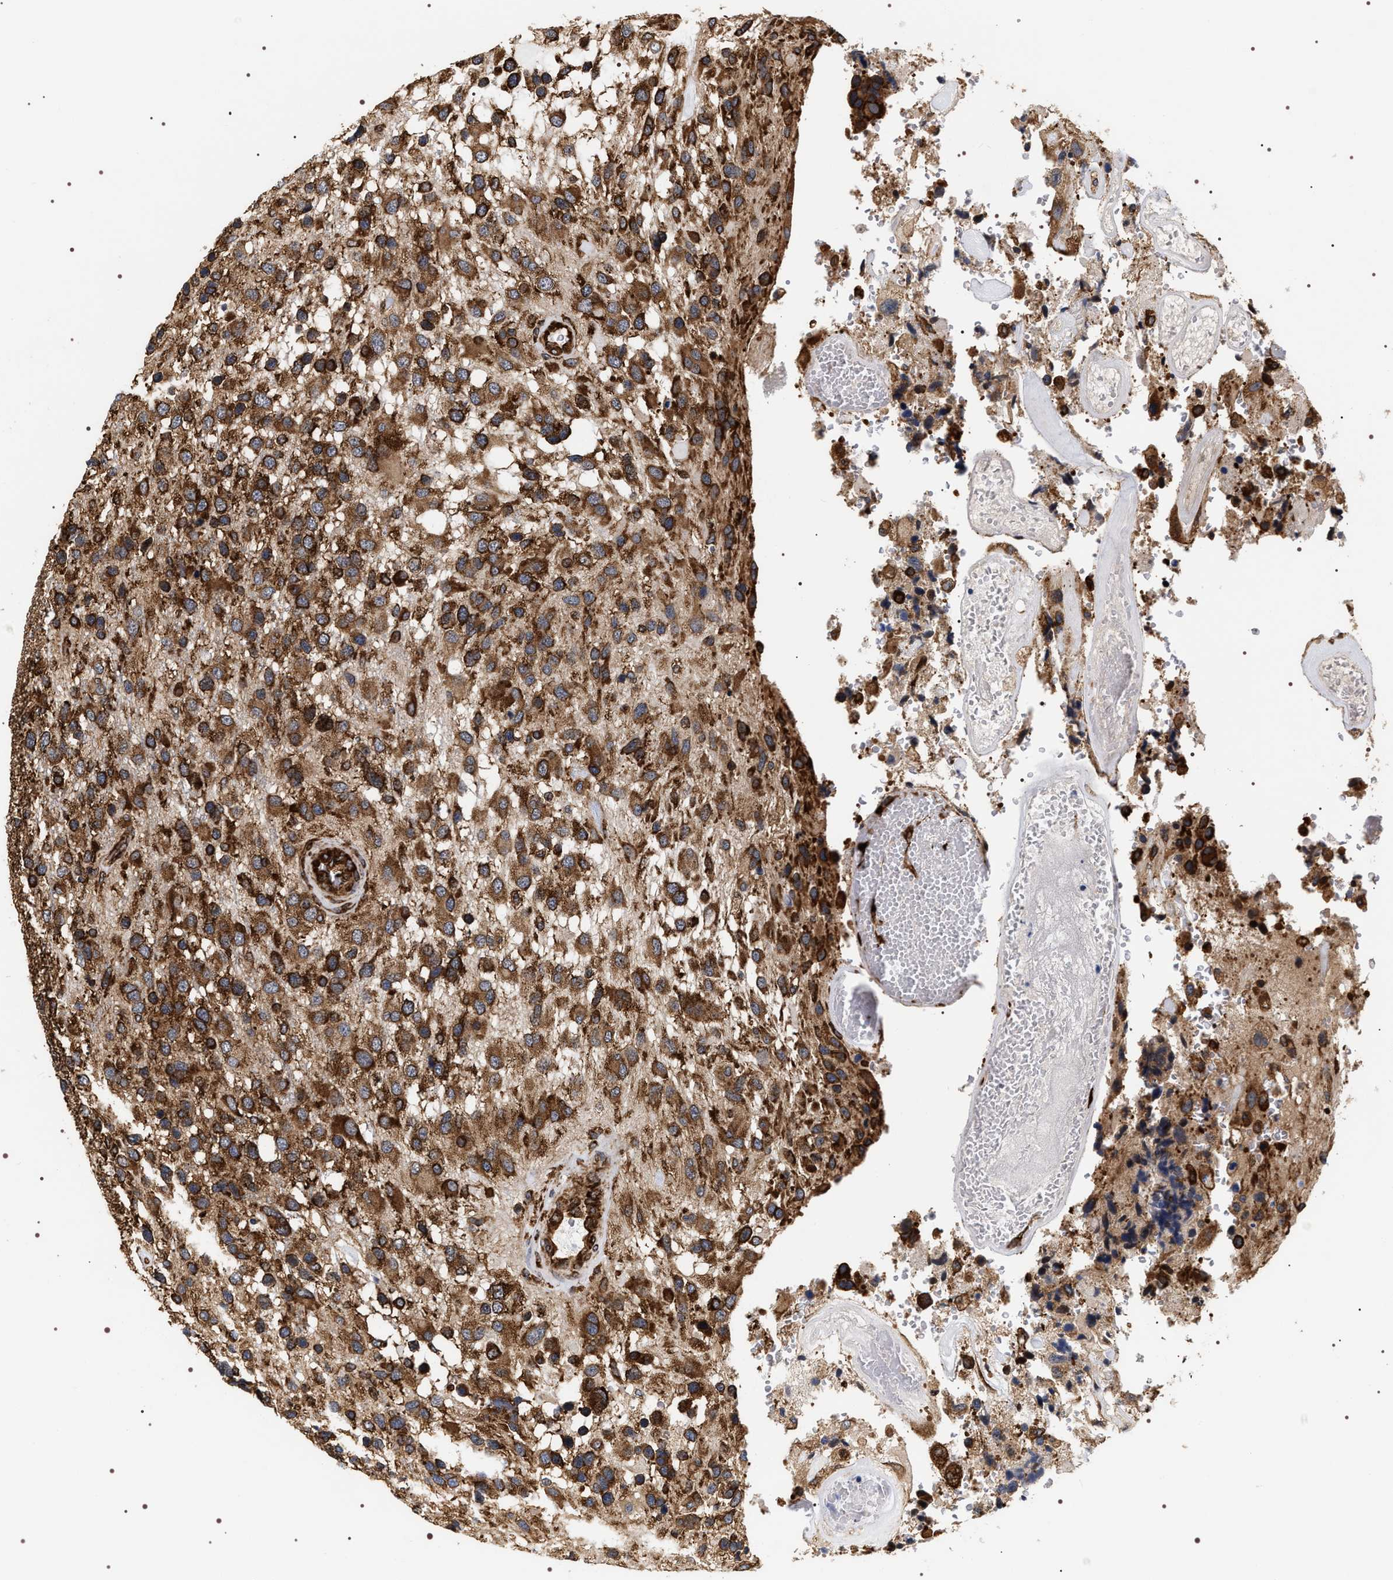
{"staining": {"intensity": "strong", "quantity": ">75%", "location": "cytoplasmic/membranous"}, "tissue": "glioma", "cell_type": "Tumor cells", "image_type": "cancer", "snomed": [{"axis": "morphology", "description": "Glioma, malignant, High grade"}, {"axis": "topography", "description": "Brain"}], "caption": "High-magnification brightfield microscopy of glioma stained with DAB (brown) and counterstained with hematoxylin (blue). tumor cells exhibit strong cytoplasmic/membranous positivity is present in approximately>75% of cells. The staining was performed using DAB (3,3'-diaminobenzidine), with brown indicating positive protein expression. Nuclei are stained blue with hematoxylin.", "gene": "SERBP1", "patient": {"sex": "female", "age": 58}}